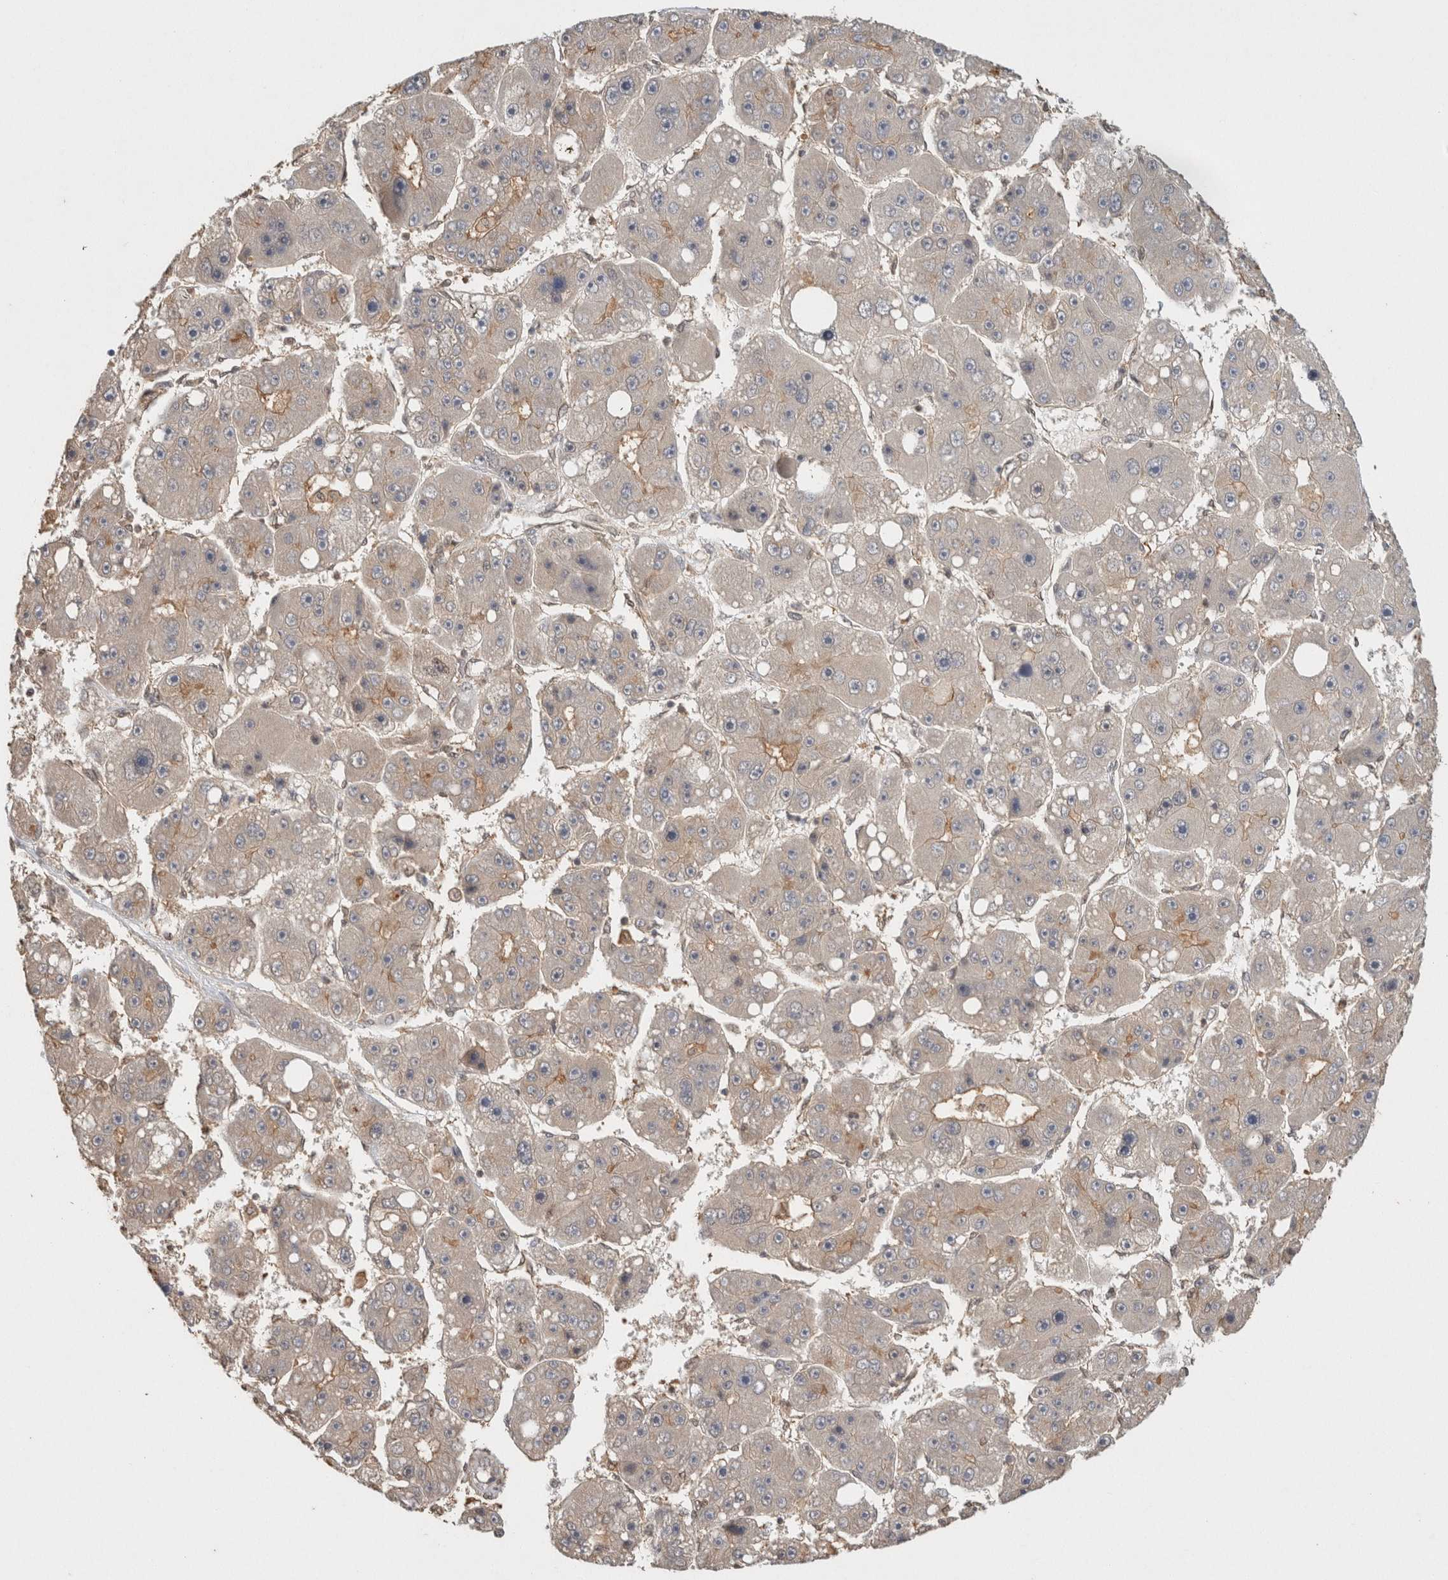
{"staining": {"intensity": "negative", "quantity": "none", "location": "none"}, "tissue": "liver cancer", "cell_type": "Tumor cells", "image_type": "cancer", "snomed": [{"axis": "morphology", "description": "Carcinoma, Hepatocellular, NOS"}, {"axis": "topography", "description": "Liver"}], "caption": "Tumor cells are negative for protein expression in human liver hepatocellular carcinoma.", "gene": "YWHAH", "patient": {"sex": "female", "age": 61}}